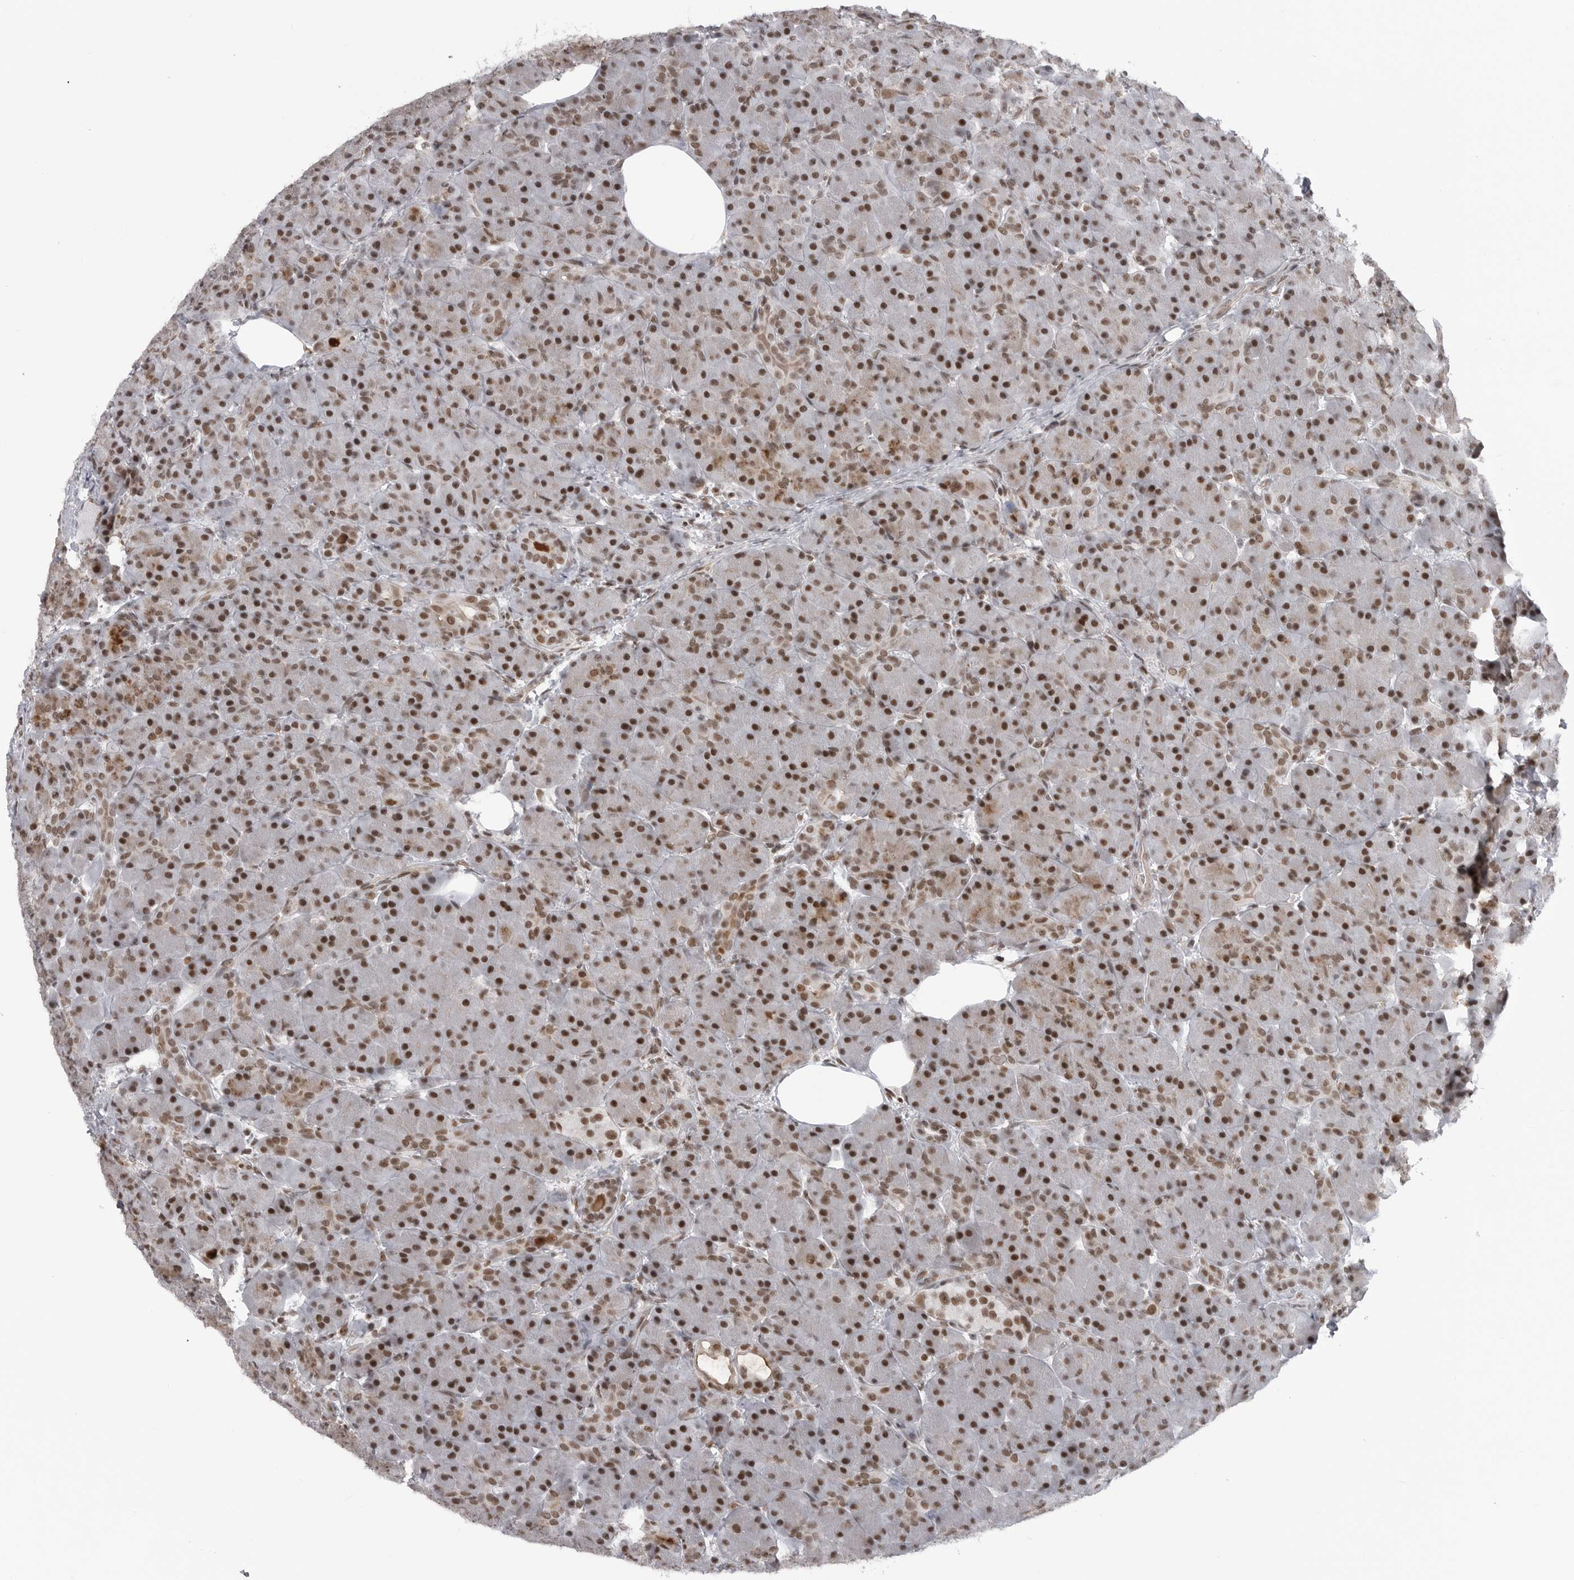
{"staining": {"intensity": "moderate", "quantity": ">75%", "location": "nuclear"}, "tissue": "pancreas", "cell_type": "Exocrine glandular cells", "image_type": "normal", "snomed": [{"axis": "morphology", "description": "Normal tissue, NOS"}, {"axis": "topography", "description": "Pancreas"}], "caption": "Immunohistochemical staining of unremarkable human pancreas exhibits >75% levels of moderate nuclear protein expression in approximately >75% of exocrine glandular cells. (Brightfield microscopy of DAB IHC at high magnification).", "gene": "RNF26", "patient": {"sex": "male", "age": 63}}